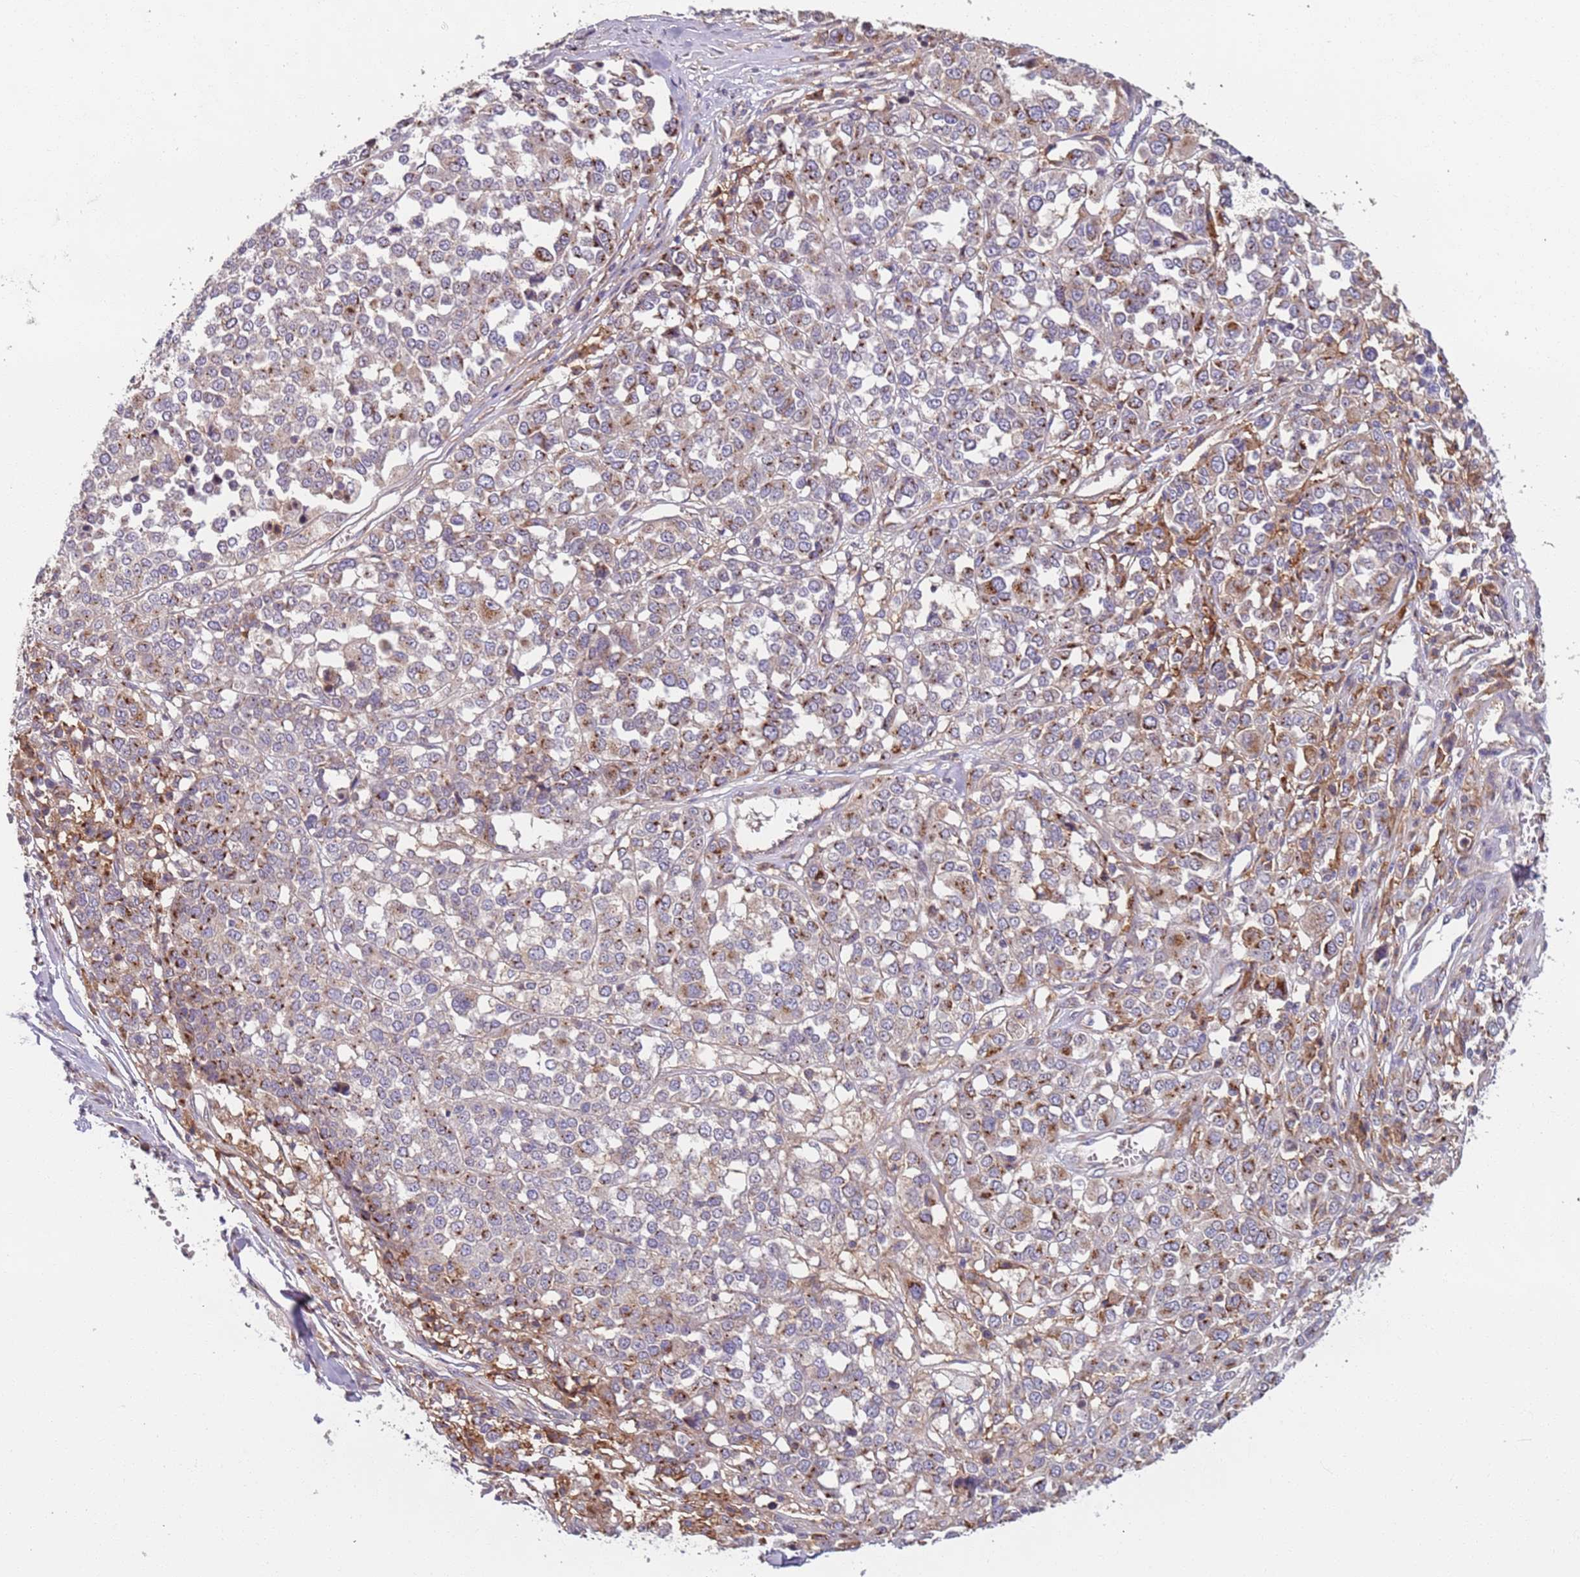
{"staining": {"intensity": "strong", "quantity": "25%-75%", "location": "cytoplasmic/membranous"}, "tissue": "melanoma", "cell_type": "Tumor cells", "image_type": "cancer", "snomed": [{"axis": "morphology", "description": "Malignant melanoma, Metastatic site"}, {"axis": "topography", "description": "Lymph node"}], "caption": "Malignant melanoma (metastatic site) tissue reveals strong cytoplasmic/membranous positivity in about 25%-75% of tumor cells, visualized by immunohistochemistry.", "gene": "AKTIP", "patient": {"sex": "male", "age": 44}}